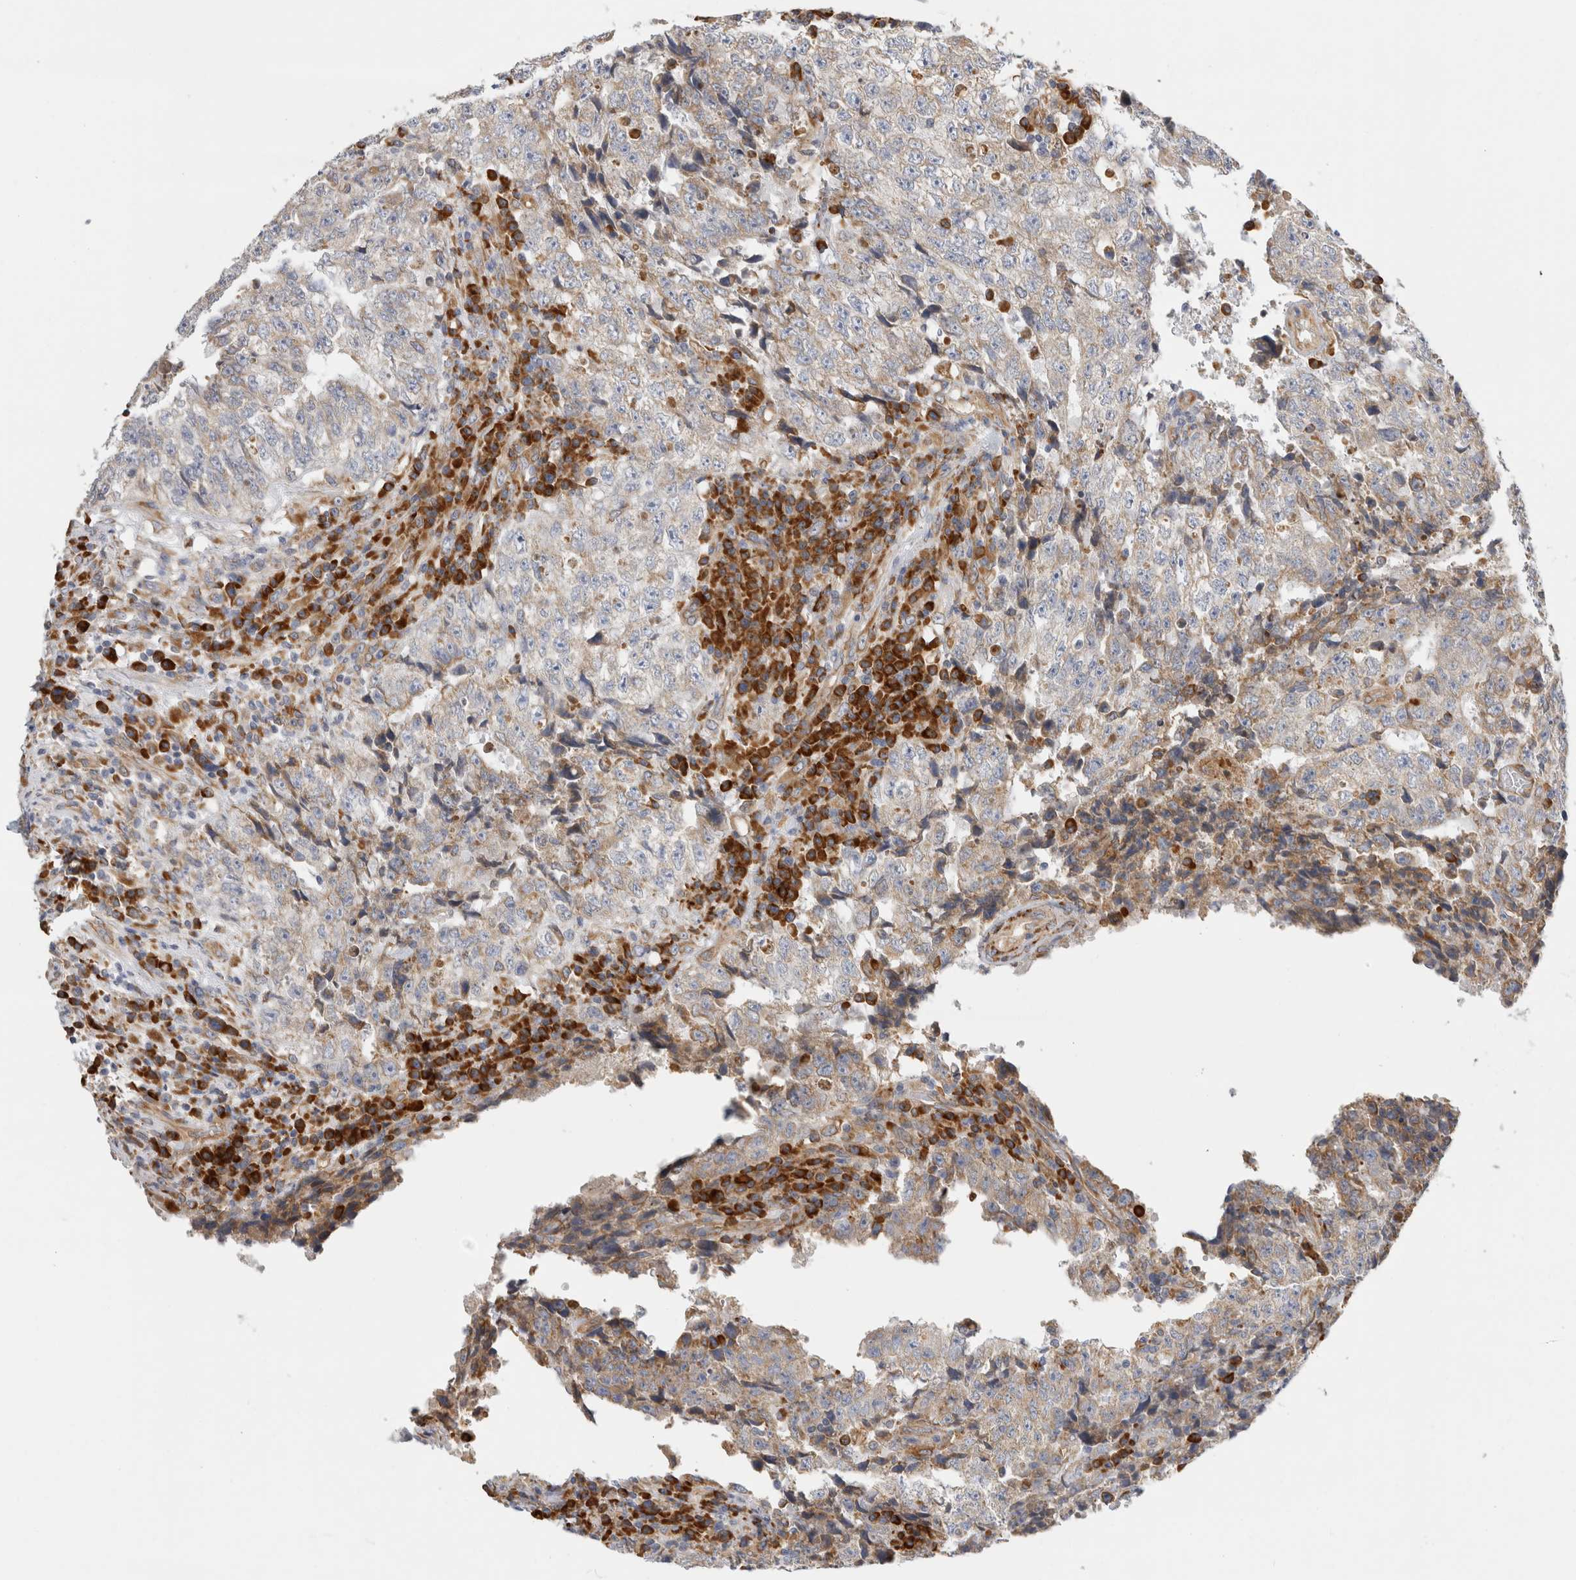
{"staining": {"intensity": "weak", "quantity": "25%-75%", "location": "cytoplasmic/membranous"}, "tissue": "testis cancer", "cell_type": "Tumor cells", "image_type": "cancer", "snomed": [{"axis": "morphology", "description": "Necrosis, NOS"}, {"axis": "morphology", "description": "Carcinoma, Embryonal, NOS"}, {"axis": "topography", "description": "Testis"}], "caption": "Human testis cancer (embryonal carcinoma) stained with a brown dye reveals weak cytoplasmic/membranous positive expression in approximately 25%-75% of tumor cells.", "gene": "RPN2", "patient": {"sex": "male", "age": 19}}